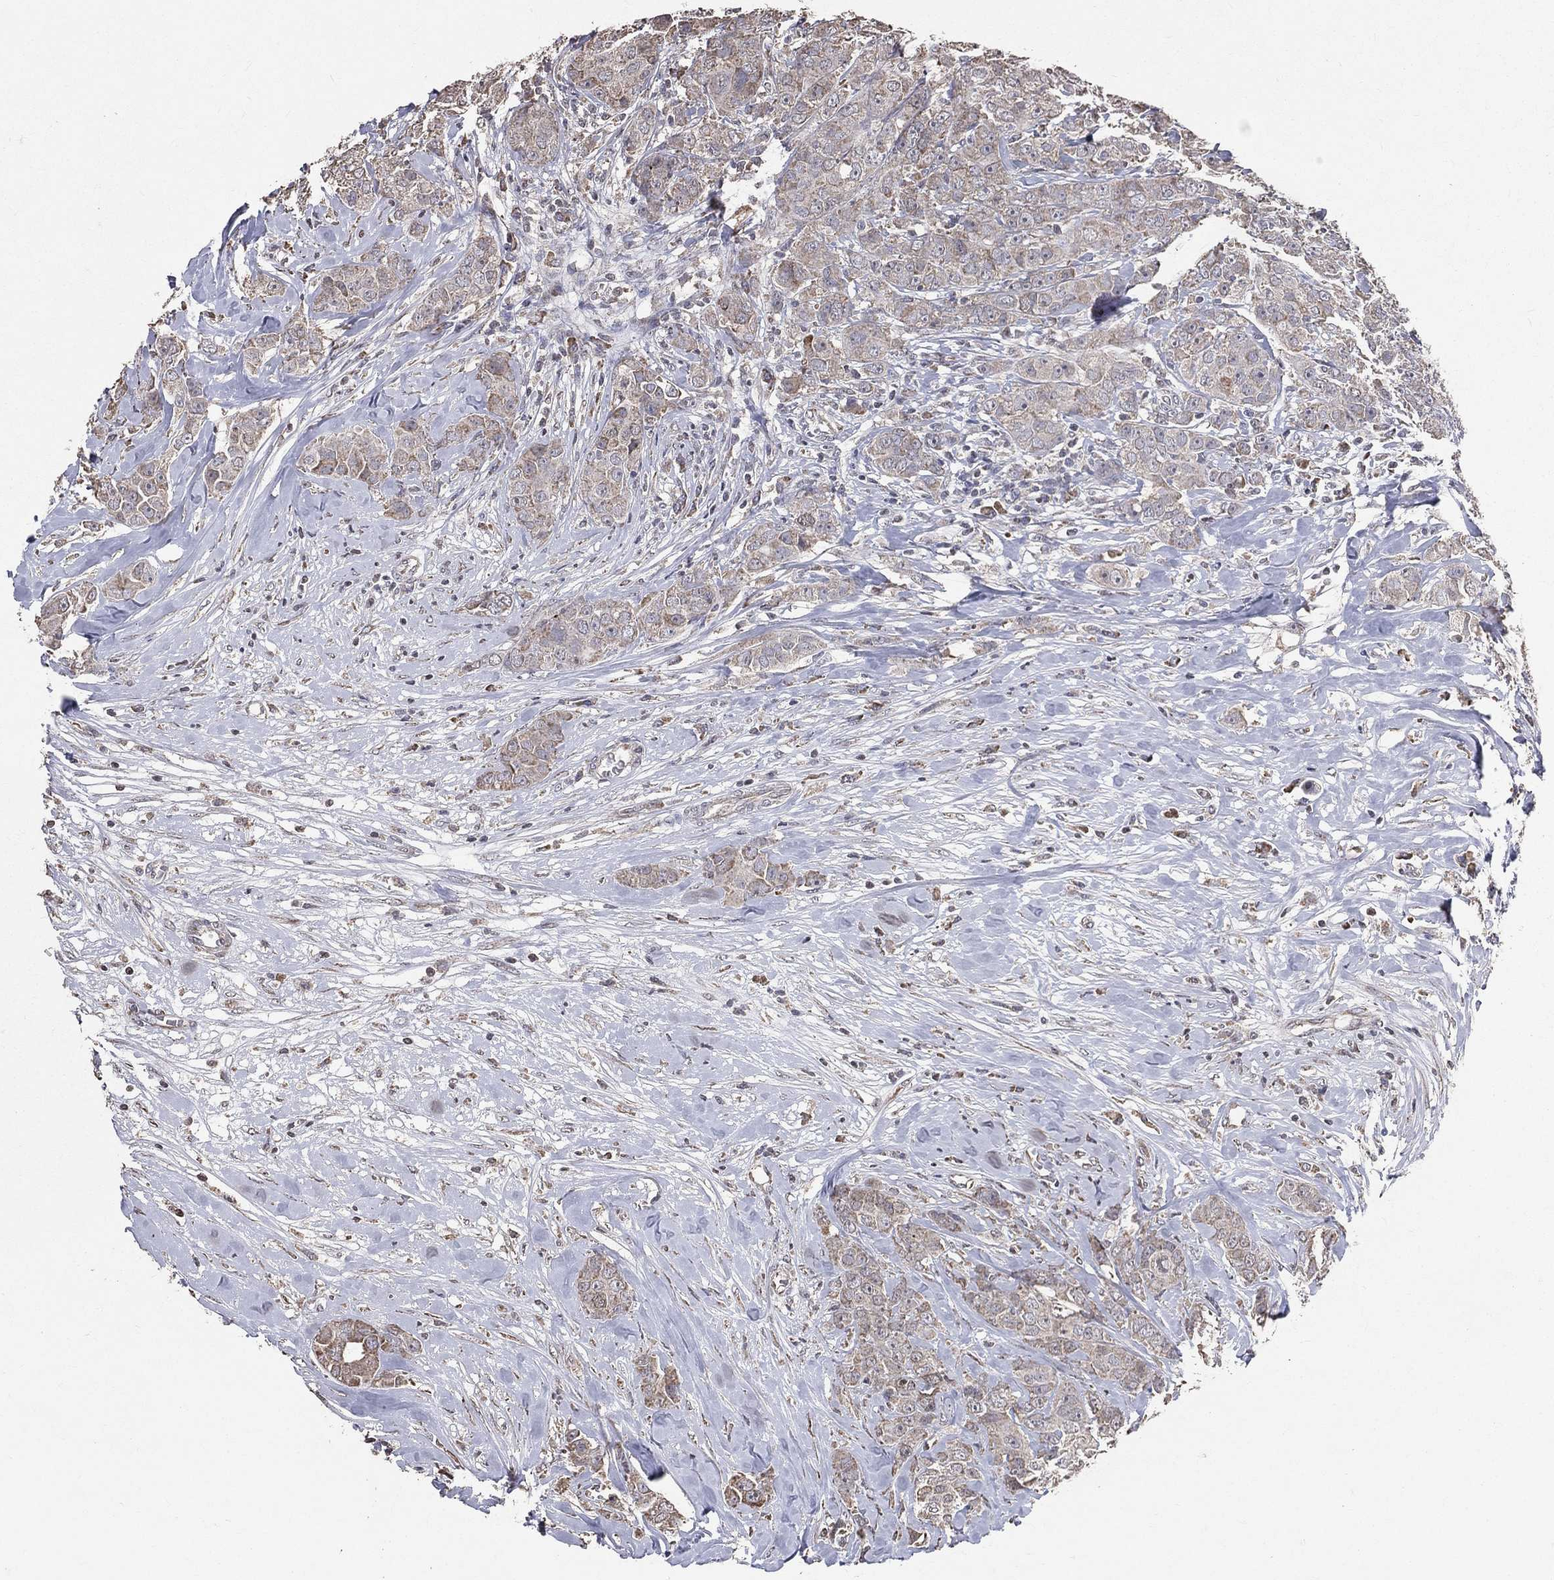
{"staining": {"intensity": "weak", "quantity": "<25%", "location": "cytoplasmic/membranous"}, "tissue": "breast cancer", "cell_type": "Tumor cells", "image_type": "cancer", "snomed": [{"axis": "morphology", "description": "Duct carcinoma"}, {"axis": "topography", "description": "Breast"}], "caption": "Tumor cells show no significant protein staining in invasive ductal carcinoma (breast).", "gene": "LY6K", "patient": {"sex": "female", "age": 43}}